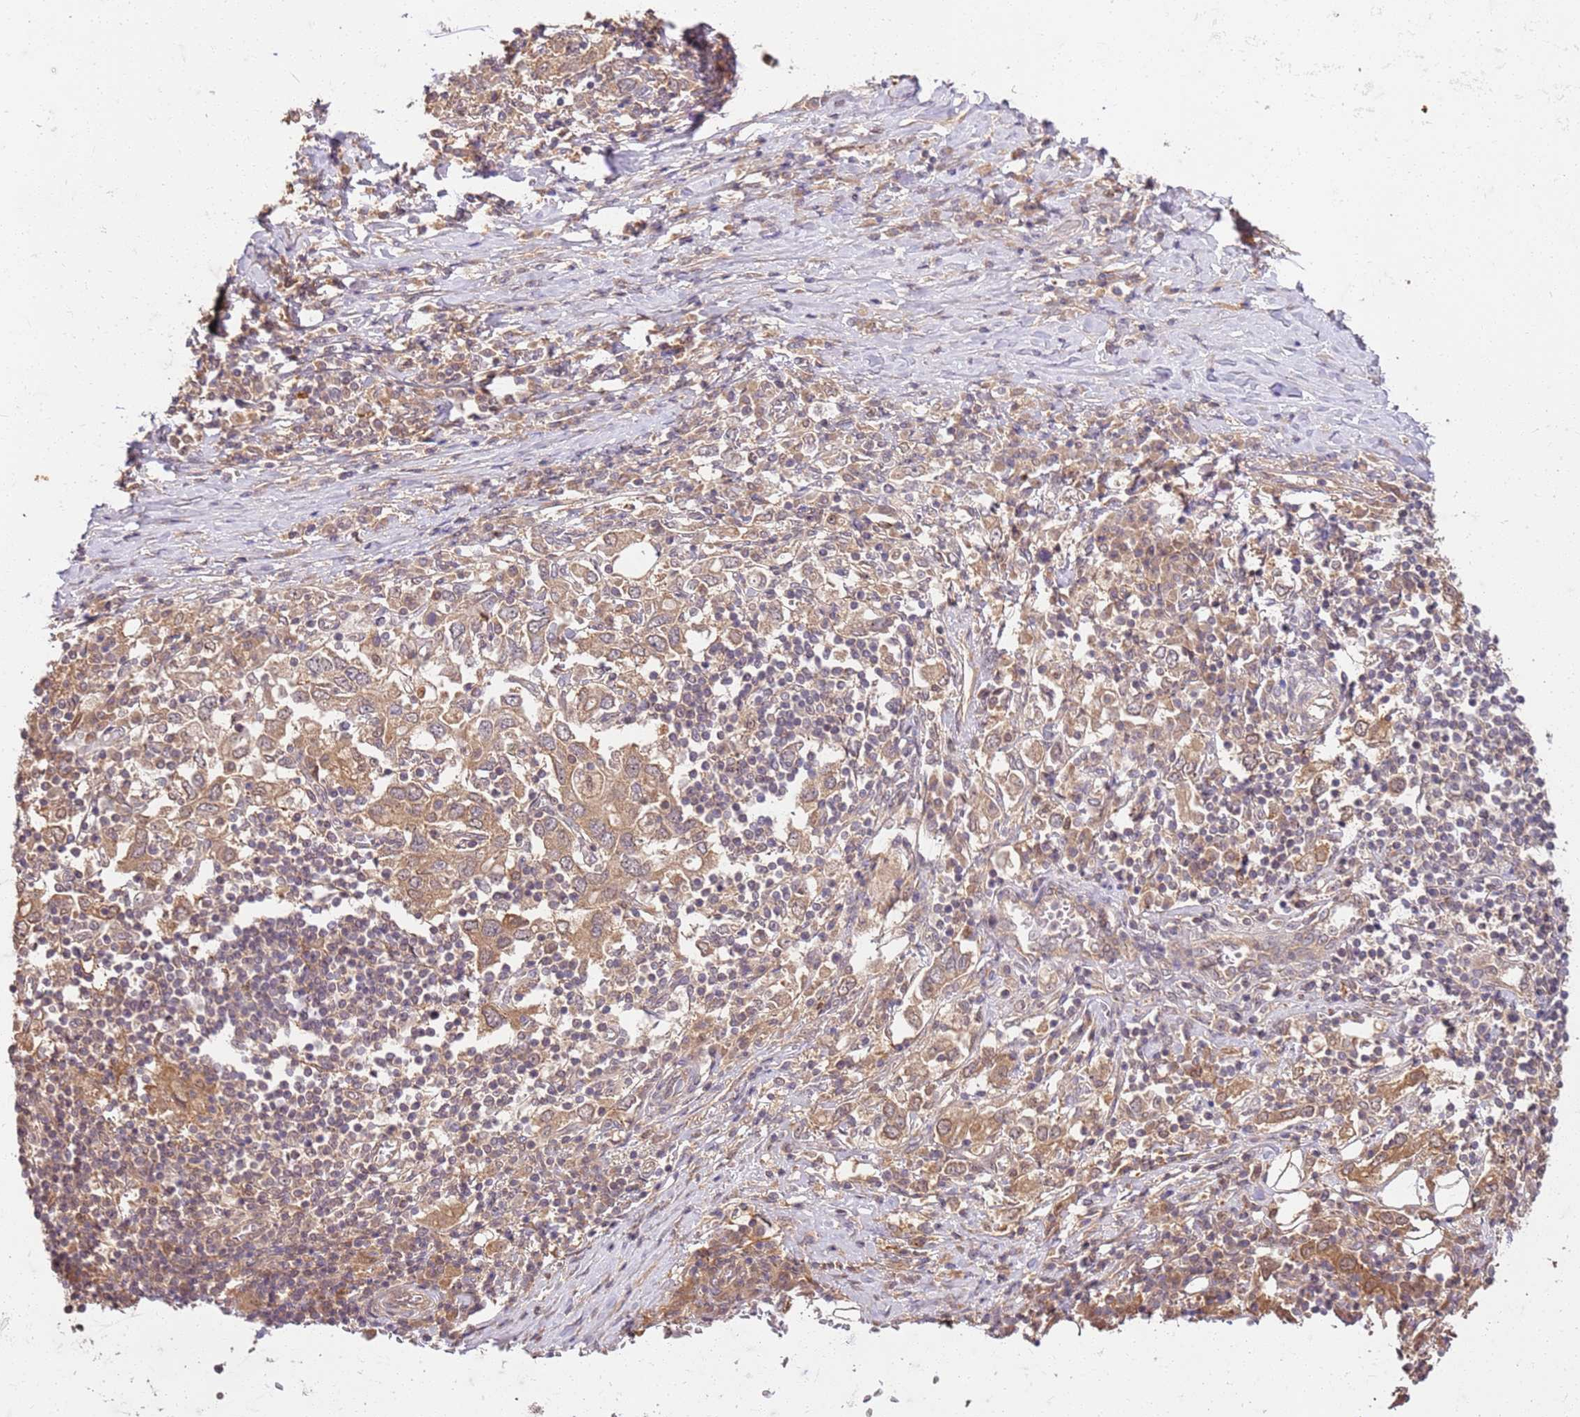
{"staining": {"intensity": "moderate", "quantity": ">75%", "location": "cytoplasmic/membranous"}, "tissue": "stomach cancer", "cell_type": "Tumor cells", "image_type": "cancer", "snomed": [{"axis": "morphology", "description": "Adenocarcinoma, NOS"}, {"axis": "topography", "description": "Stomach, upper"}, {"axis": "topography", "description": "Stomach"}], "caption": "Human adenocarcinoma (stomach) stained for a protein (brown) demonstrates moderate cytoplasmic/membranous positive staining in about >75% of tumor cells.", "gene": "UBE3A", "patient": {"sex": "male", "age": 62}}